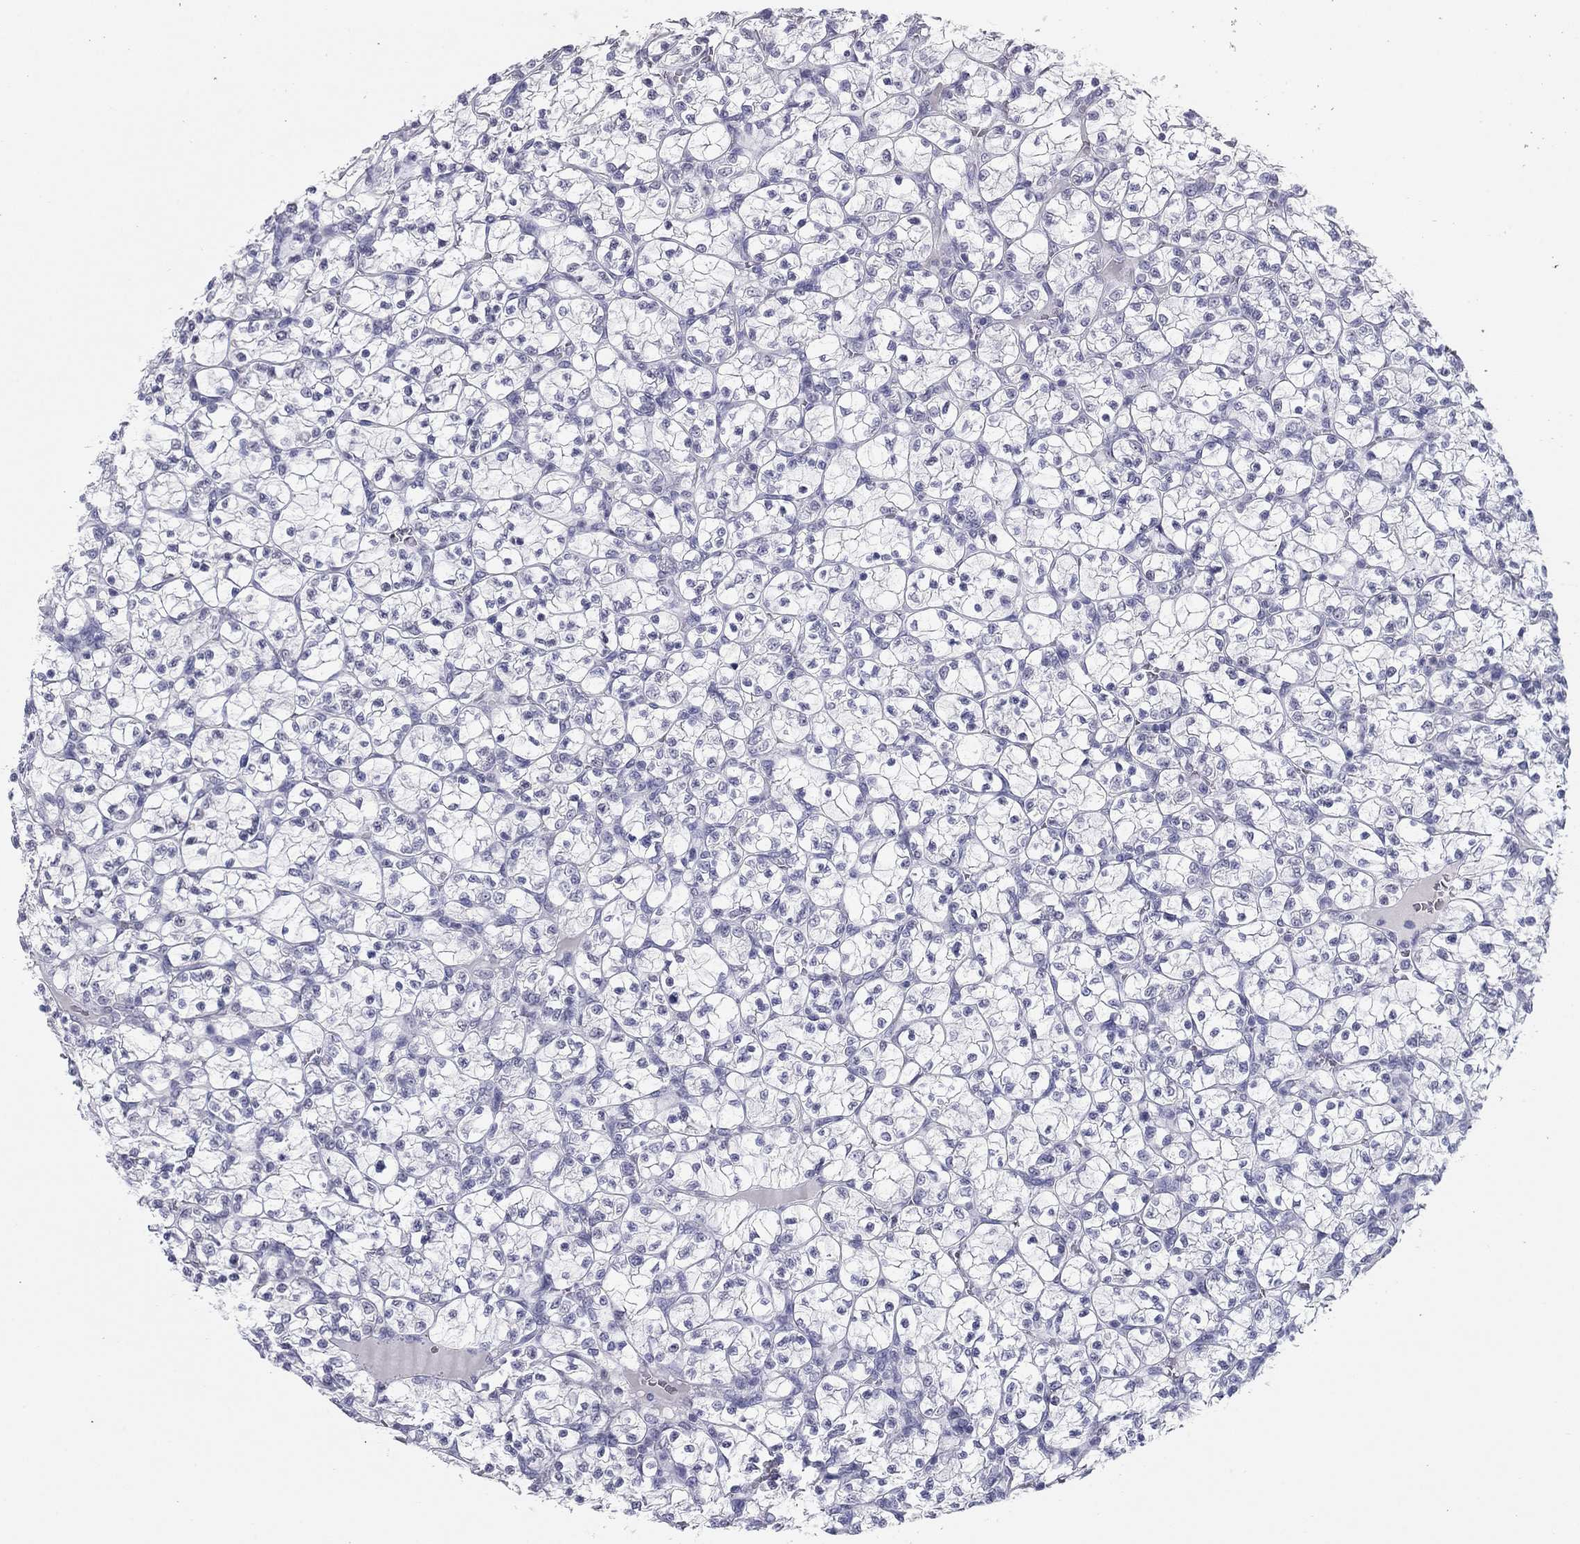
{"staining": {"intensity": "negative", "quantity": "none", "location": "none"}, "tissue": "renal cancer", "cell_type": "Tumor cells", "image_type": "cancer", "snomed": [{"axis": "morphology", "description": "Adenocarcinoma, NOS"}, {"axis": "topography", "description": "Kidney"}], "caption": "IHC histopathology image of human renal adenocarcinoma stained for a protein (brown), which demonstrates no positivity in tumor cells. (DAB immunohistochemistry with hematoxylin counter stain).", "gene": "KRT75", "patient": {"sex": "female", "age": 89}}